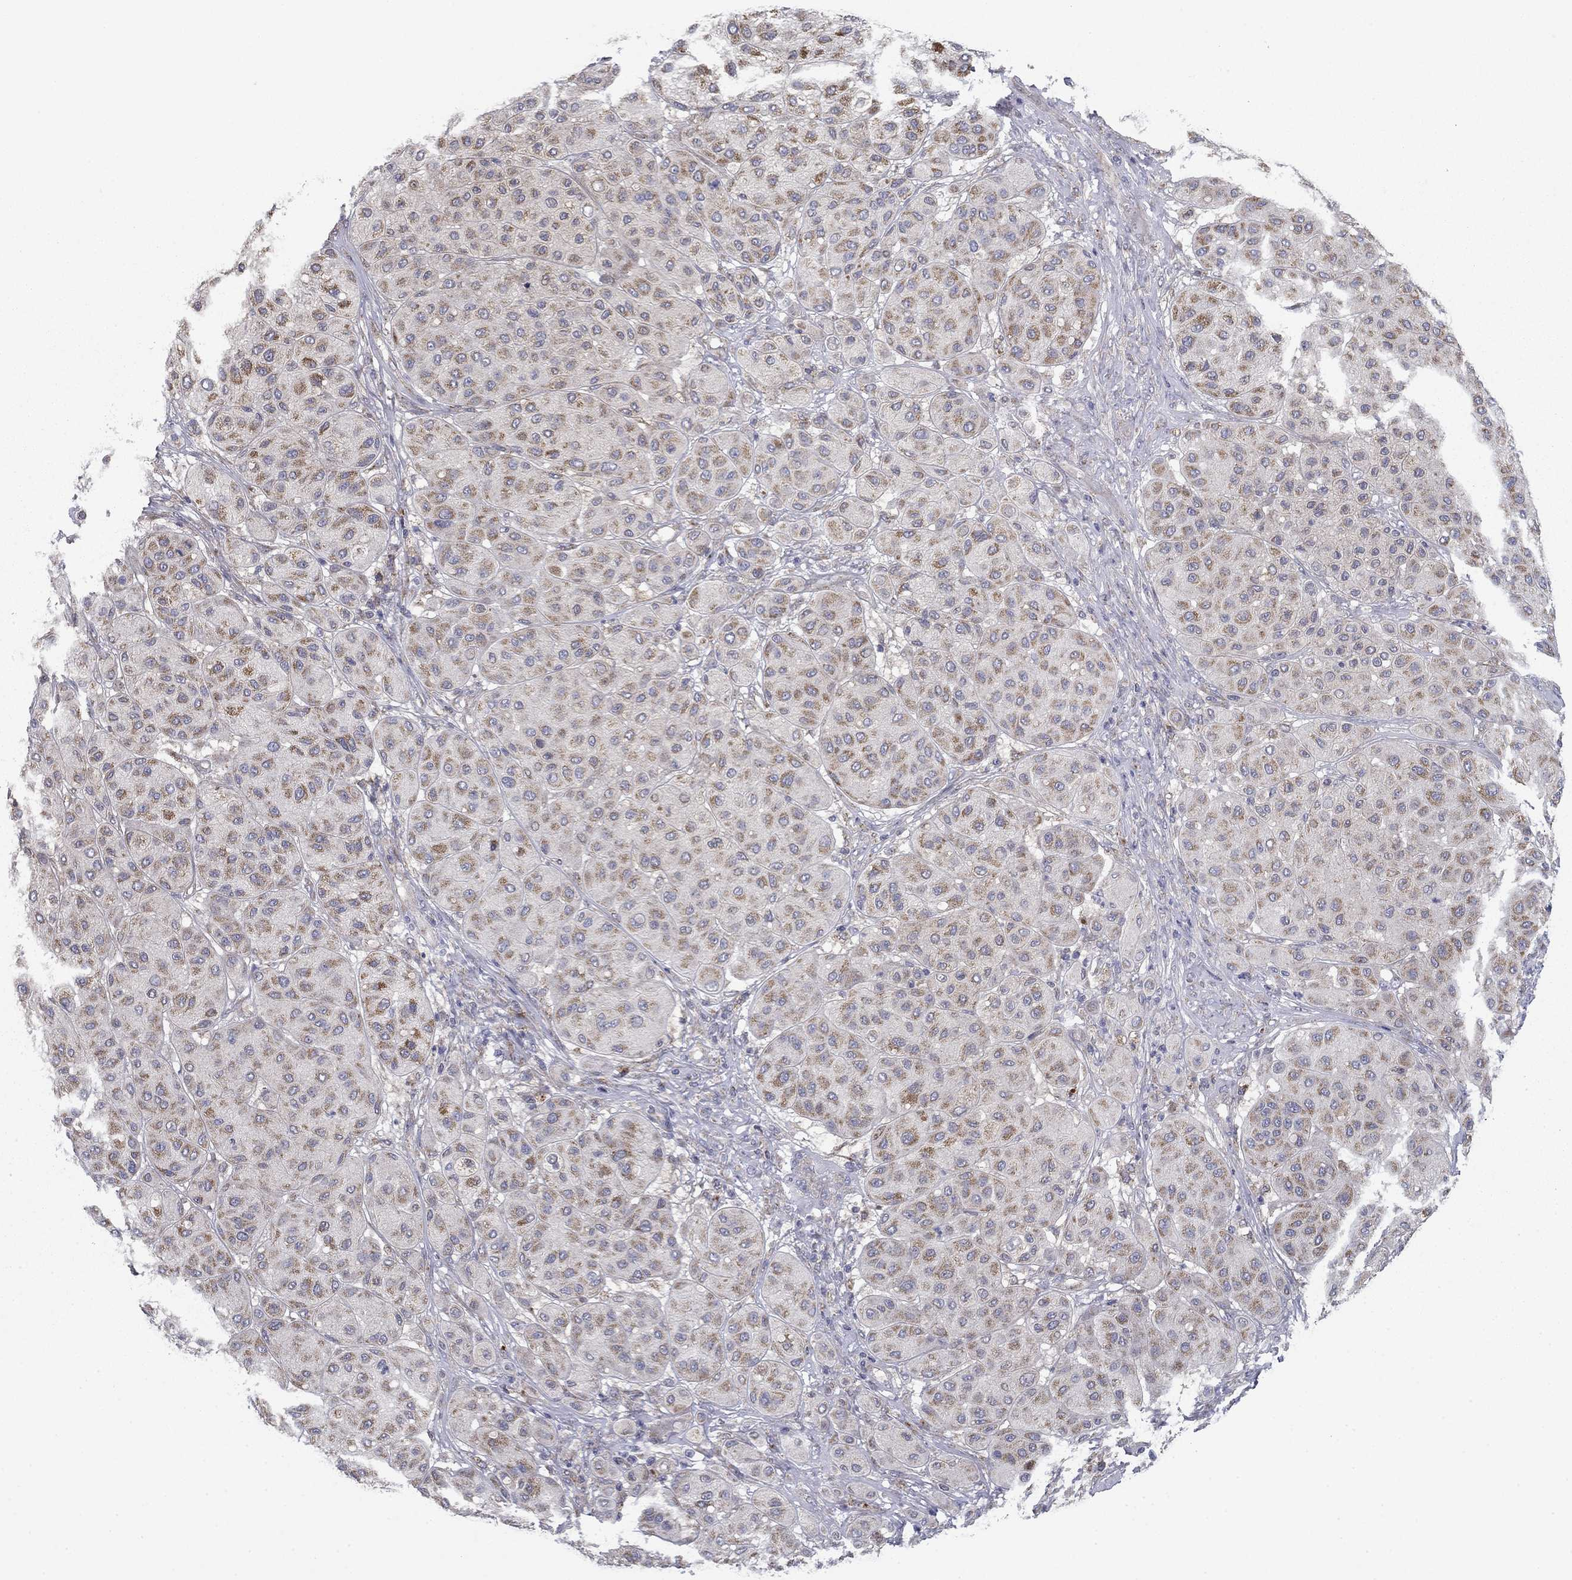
{"staining": {"intensity": "moderate", "quantity": ">75%", "location": "cytoplasmic/membranous"}, "tissue": "melanoma", "cell_type": "Tumor cells", "image_type": "cancer", "snomed": [{"axis": "morphology", "description": "Malignant melanoma, Metastatic site"}, {"axis": "topography", "description": "Smooth muscle"}], "caption": "Immunohistochemical staining of human malignant melanoma (metastatic site) shows medium levels of moderate cytoplasmic/membranous positivity in approximately >75% of tumor cells.", "gene": "MMAA", "patient": {"sex": "male", "age": 41}}